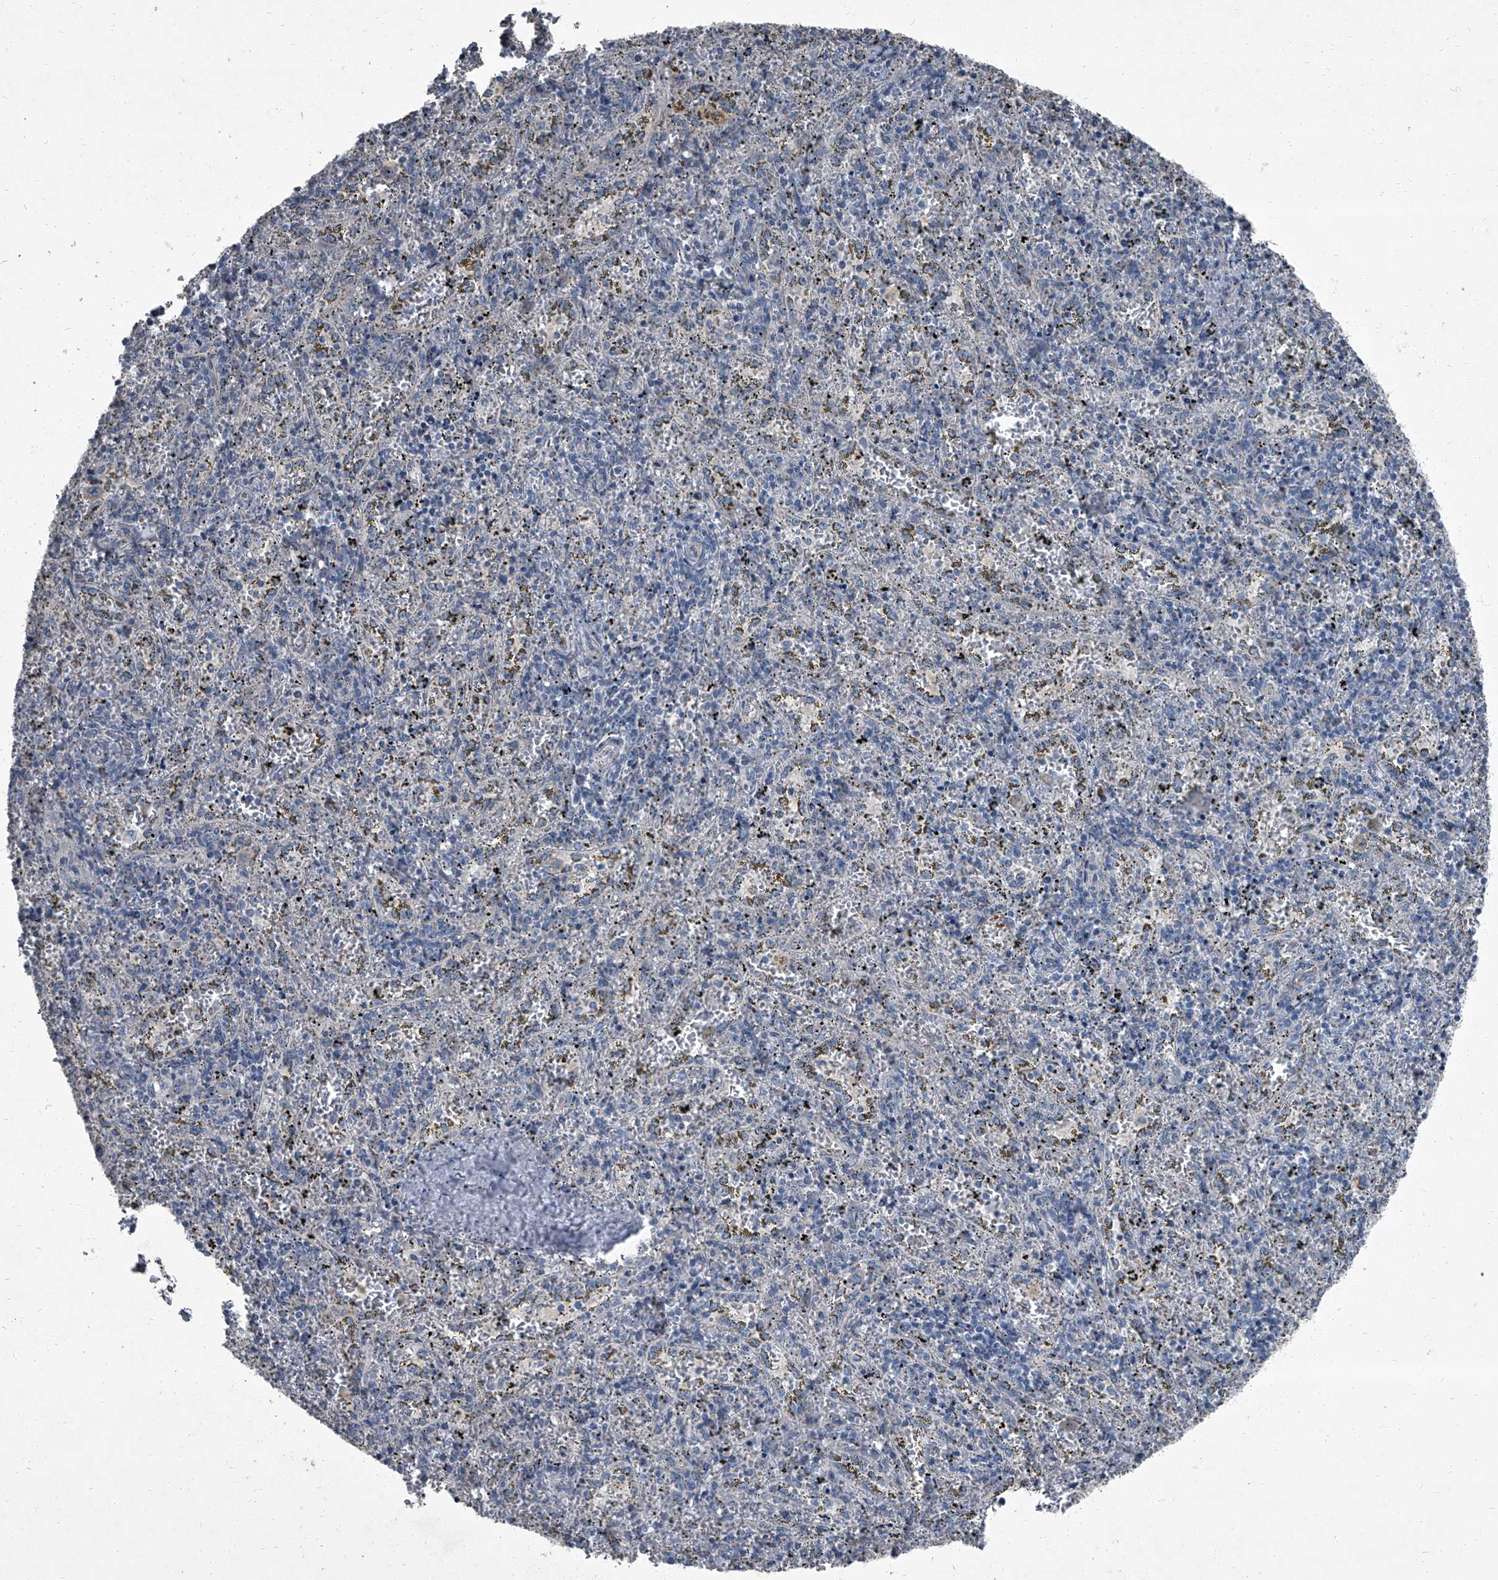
{"staining": {"intensity": "negative", "quantity": "none", "location": "none"}, "tissue": "spleen", "cell_type": "Cells in red pulp", "image_type": "normal", "snomed": [{"axis": "morphology", "description": "Normal tissue, NOS"}, {"axis": "topography", "description": "Spleen"}], "caption": "DAB immunohistochemical staining of benign human spleen displays no significant expression in cells in red pulp.", "gene": "HEPHL1", "patient": {"sex": "male", "age": 11}}